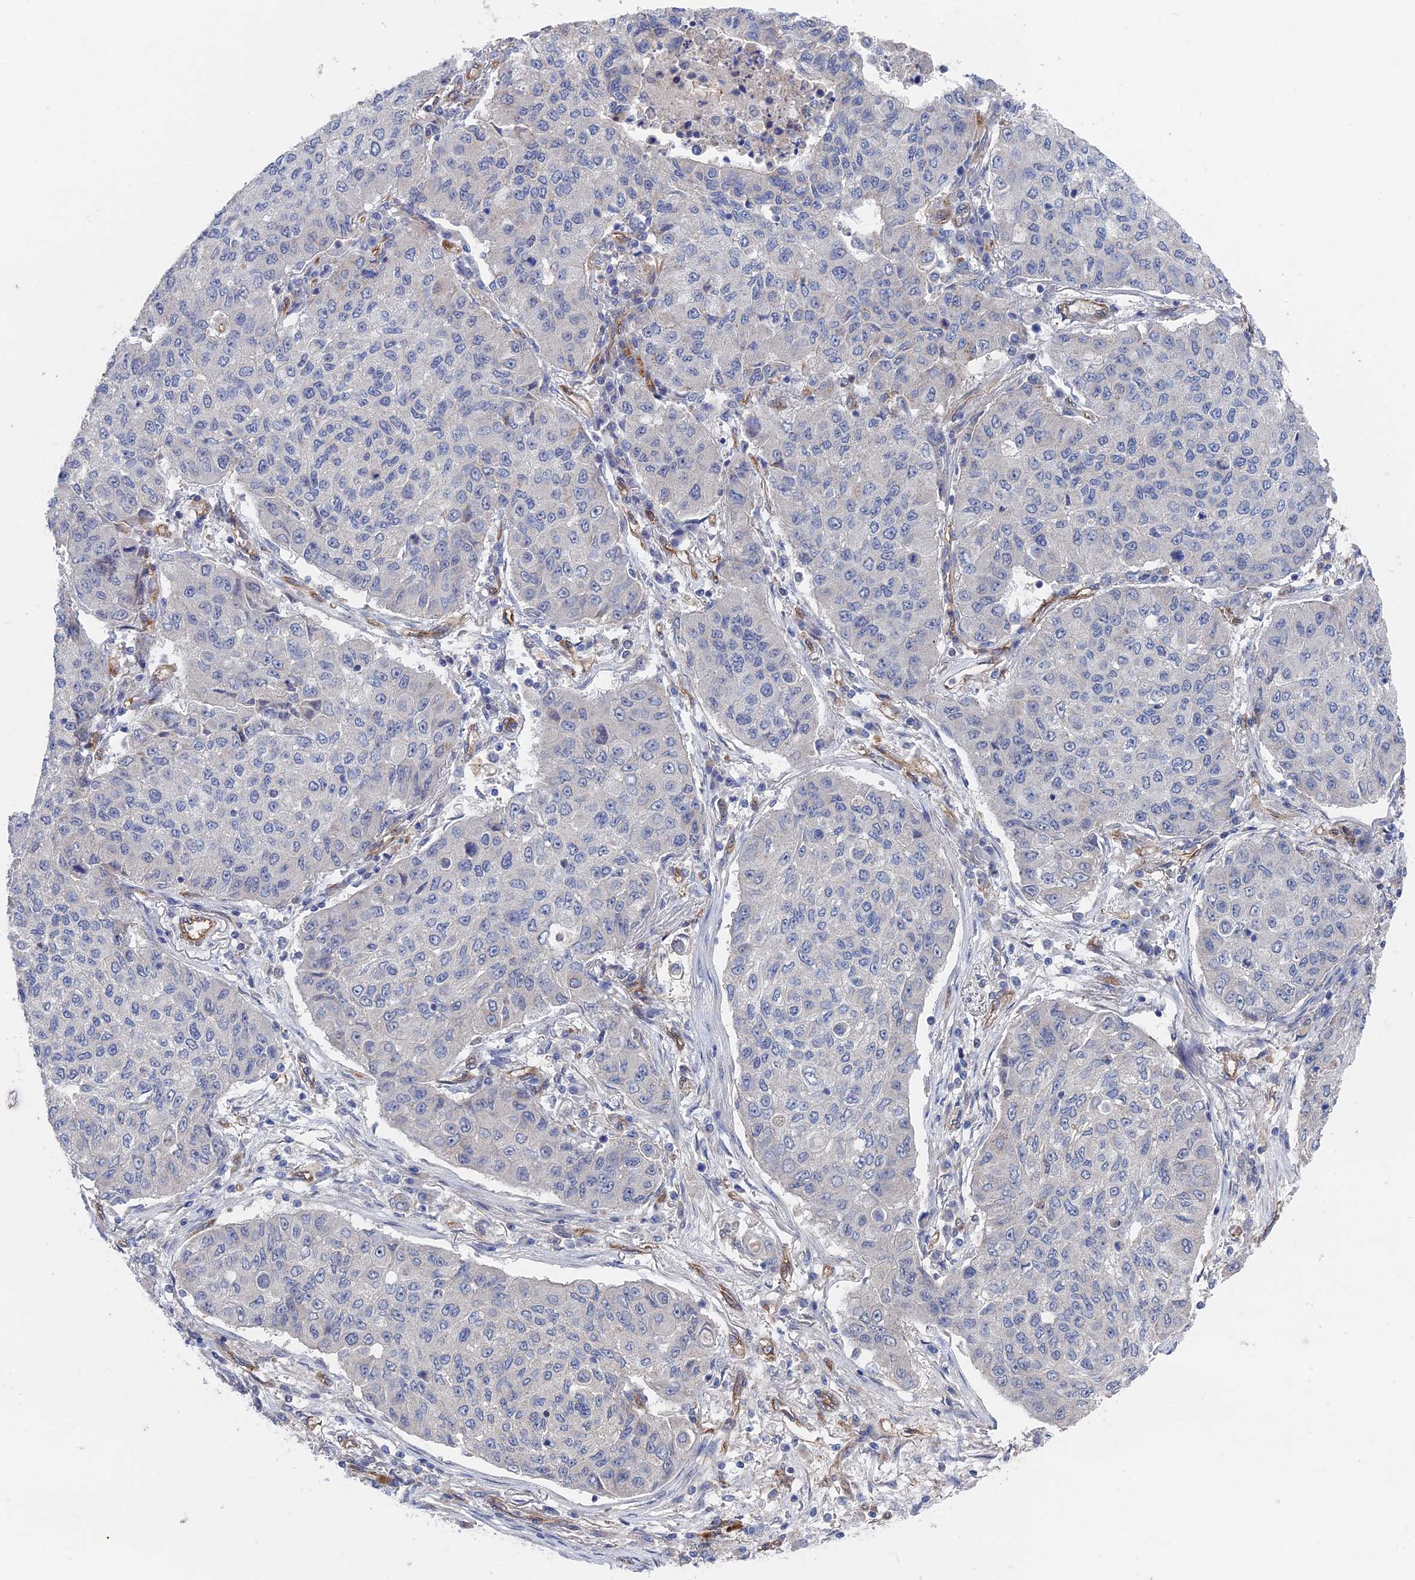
{"staining": {"intensity": "negative", "quantity": "none", "location": "none"}, "tissue": "lung cancer", "cell_type": "Tumor cells", "image_type": "cancer", "snomed": [{"axis": "morphology", "description": "Squamous cell carcinoma, NOS"}, {"axis": "topography", "description": "Lung"}], "caption": "Human squamous cell carcinoma (lung) stained for a protein using immunohistochemistry (IHC) reveals no expression in tumor cells.", "gene": "ARAP3", "patient": {"sex": "male", "age": 74}}